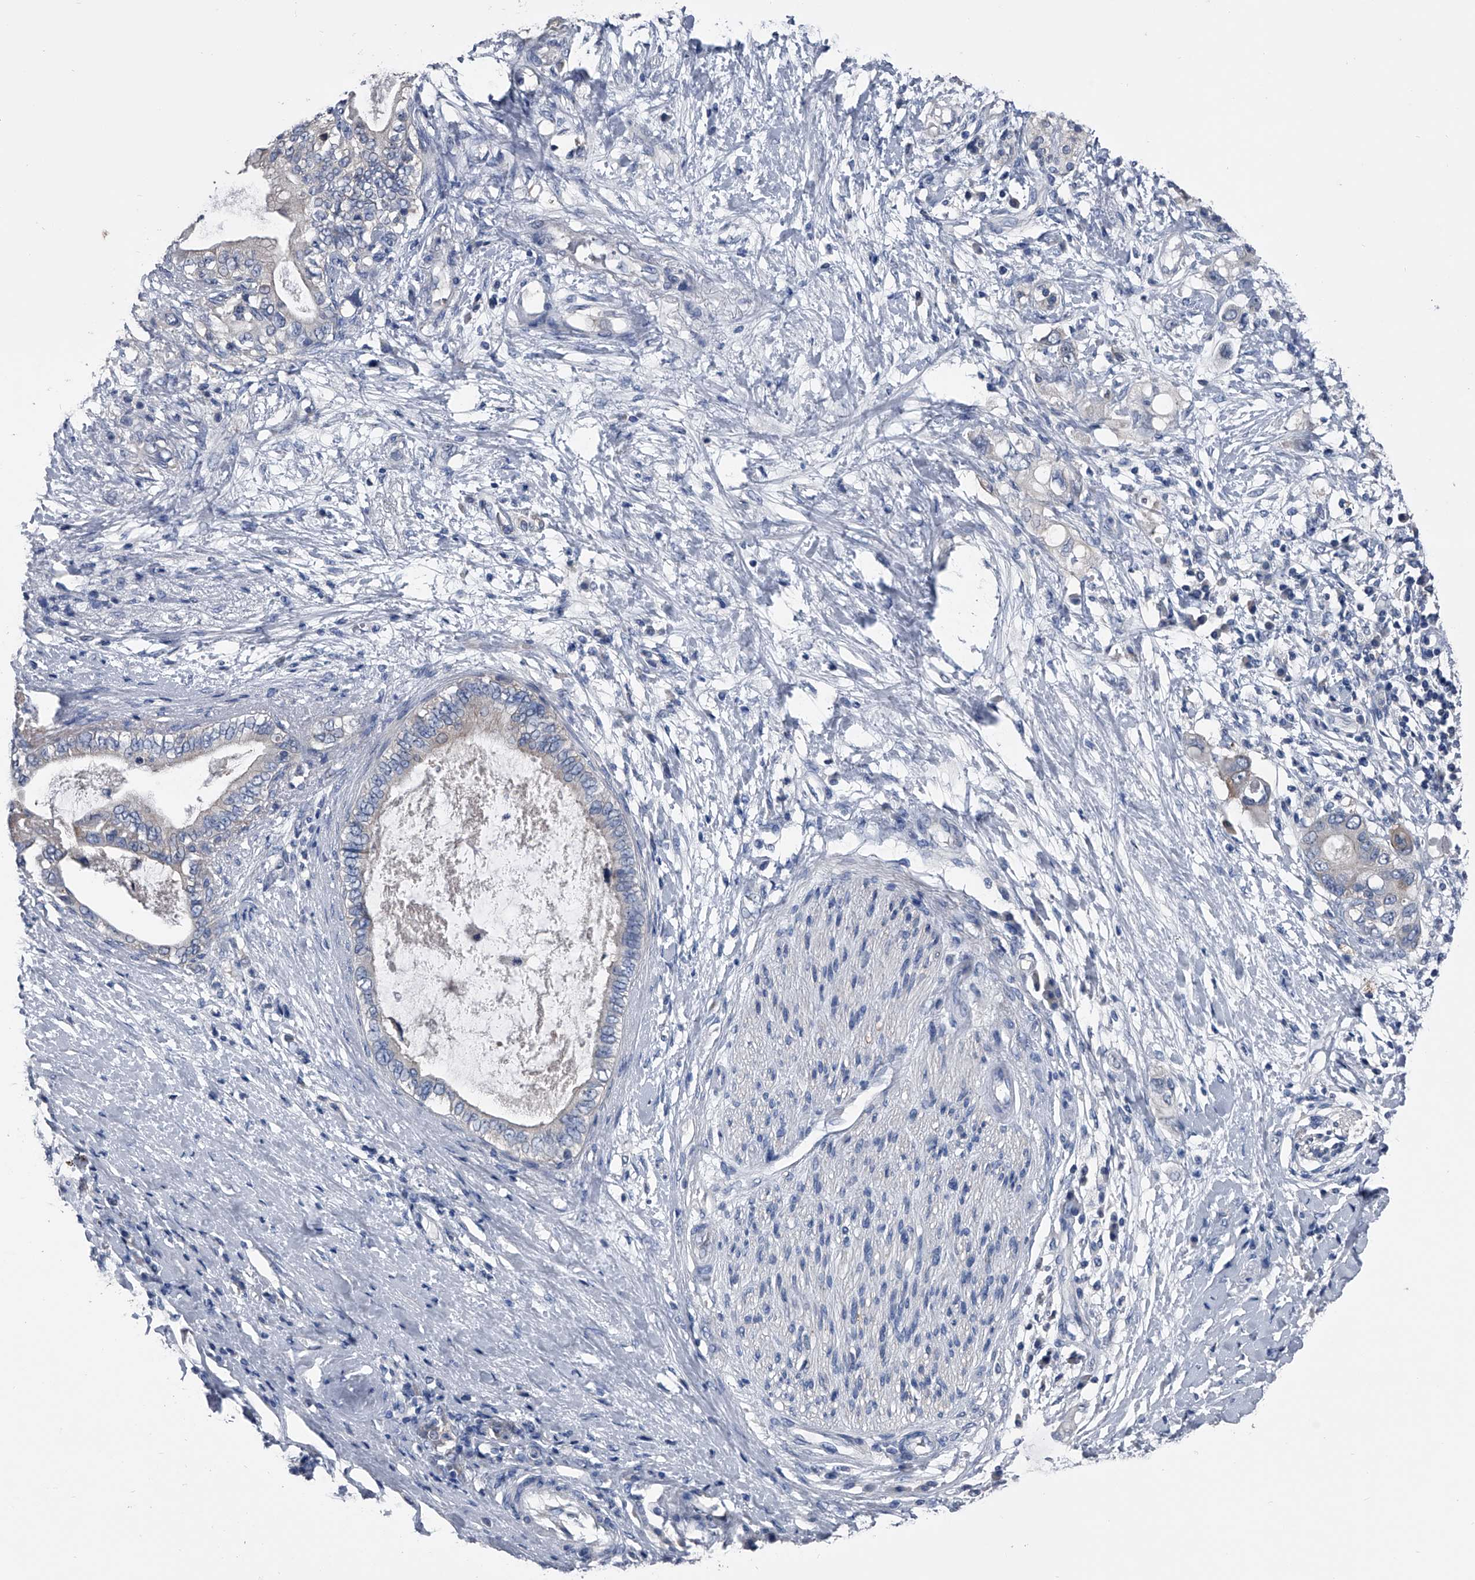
{"staining": {"intensity": "negative", "quantity": "none", "location": "none"}, "tissue": "pancreatic cancer", "cell_type": "Tumor cells", "image_type": "cancer", "snomed": [{"axis": "morphology", "description": "Adenocarcinoma, NOS"}, {"axis": "topography", "description": "Pancreas"}], "caption": "Immunohistochemical staining of pancreatic adenocarcinoma shows no significant expression in tumor cells. (DAB immunohistochemistry (IHC) with hematoxylin counter stain).", "gene": "KIF13A", "patient": {"sex": "female", "age": 56}}